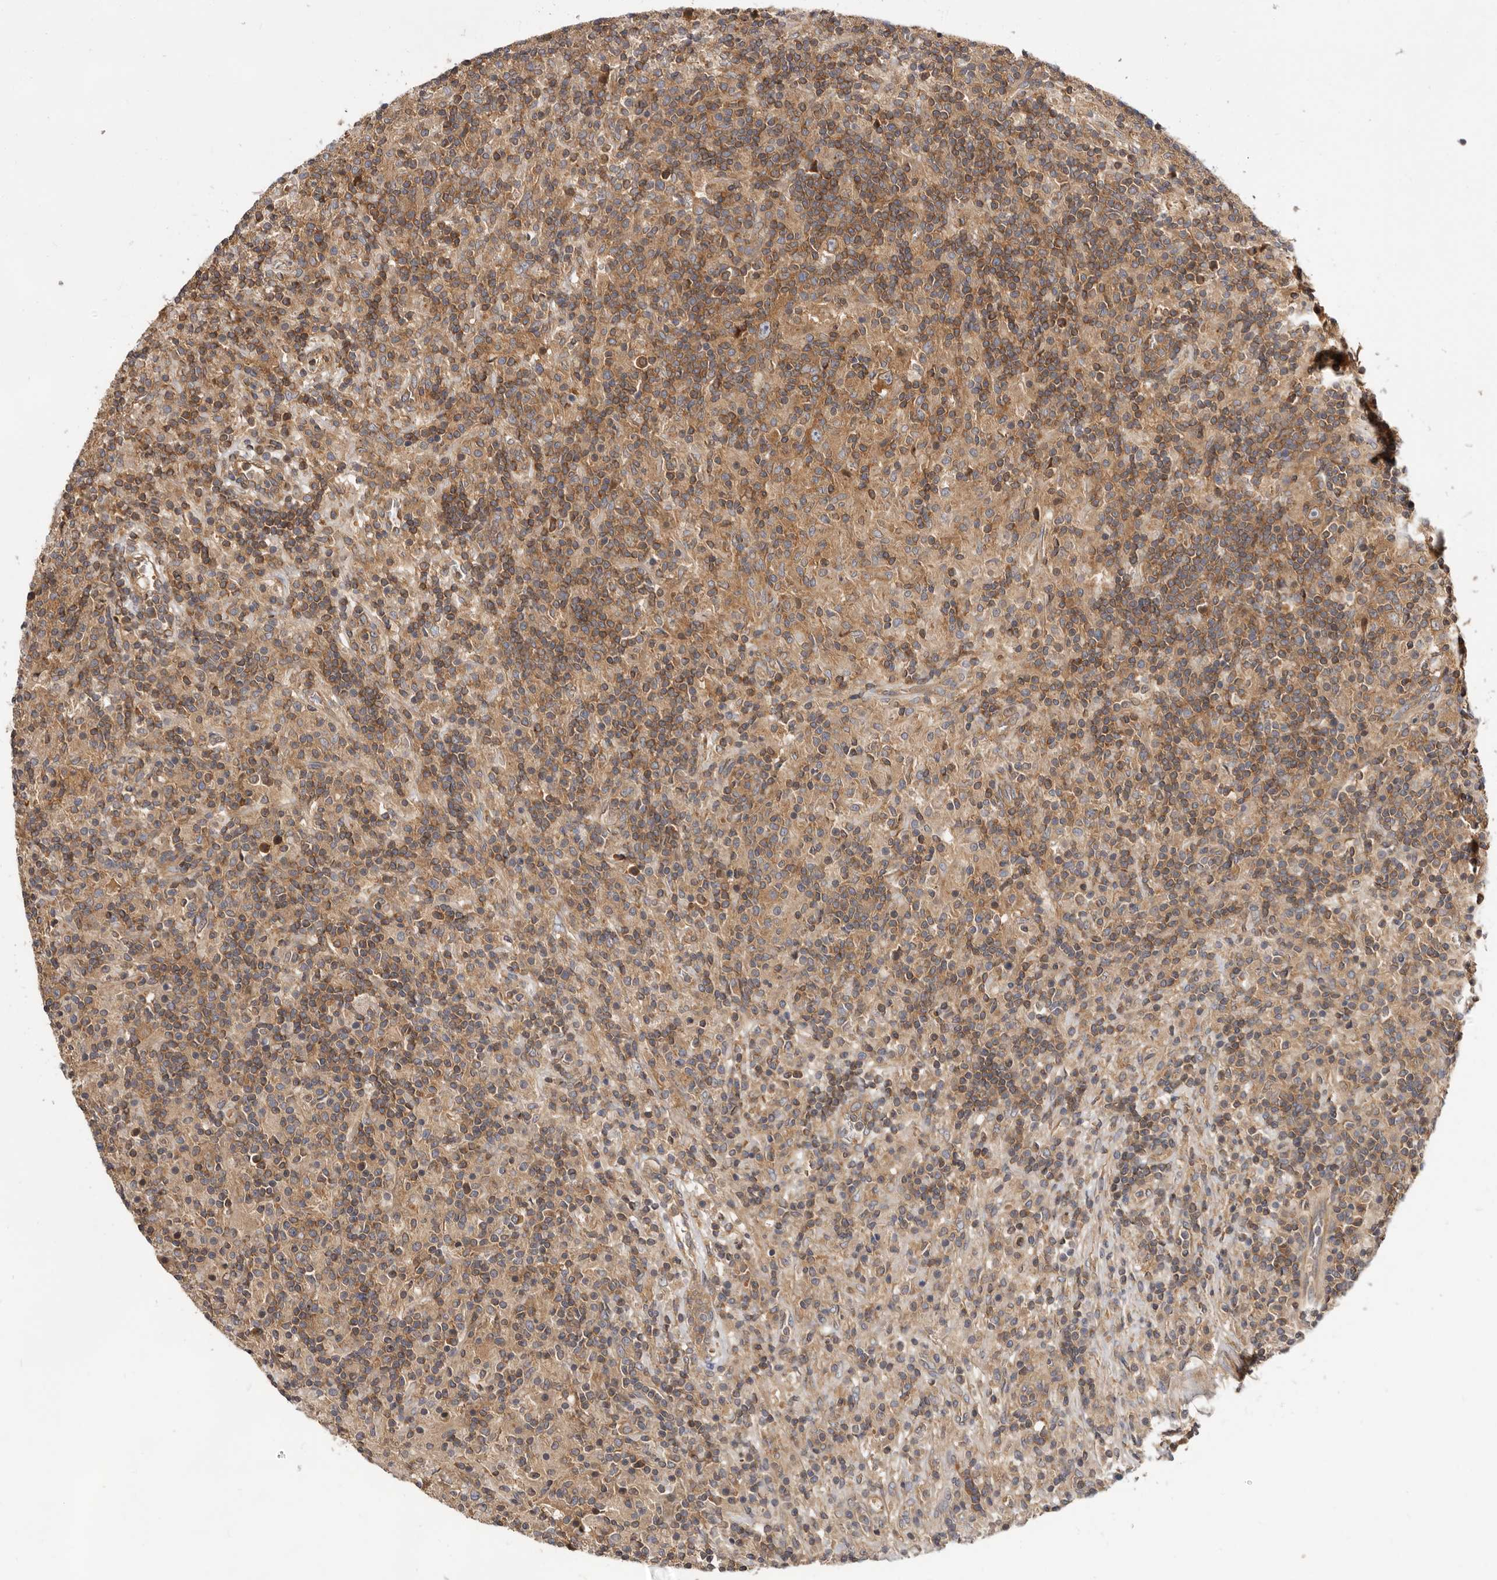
{"staining": {"intensity": "moderate", "quantity": ">75%", "location": "cytoplasmic/membranous"}, "tissue": "lymphoma", "cell_type": "Tumor cells", "image_type": "cancer", "snomed": [{"axis": "morphology", "description": "Hodgkin's disease, NOS"}, {"axis": "topography", "description": "Lymph node"}], "caption": "Brown immunohistochemical staining in human Hodgkin's disease shows moderate cytoplasmic/membranous staining in approximately >75% of tumor cells.", "gene": "ADAMTS20", "patient": {"sex": "male", "age": 70}}